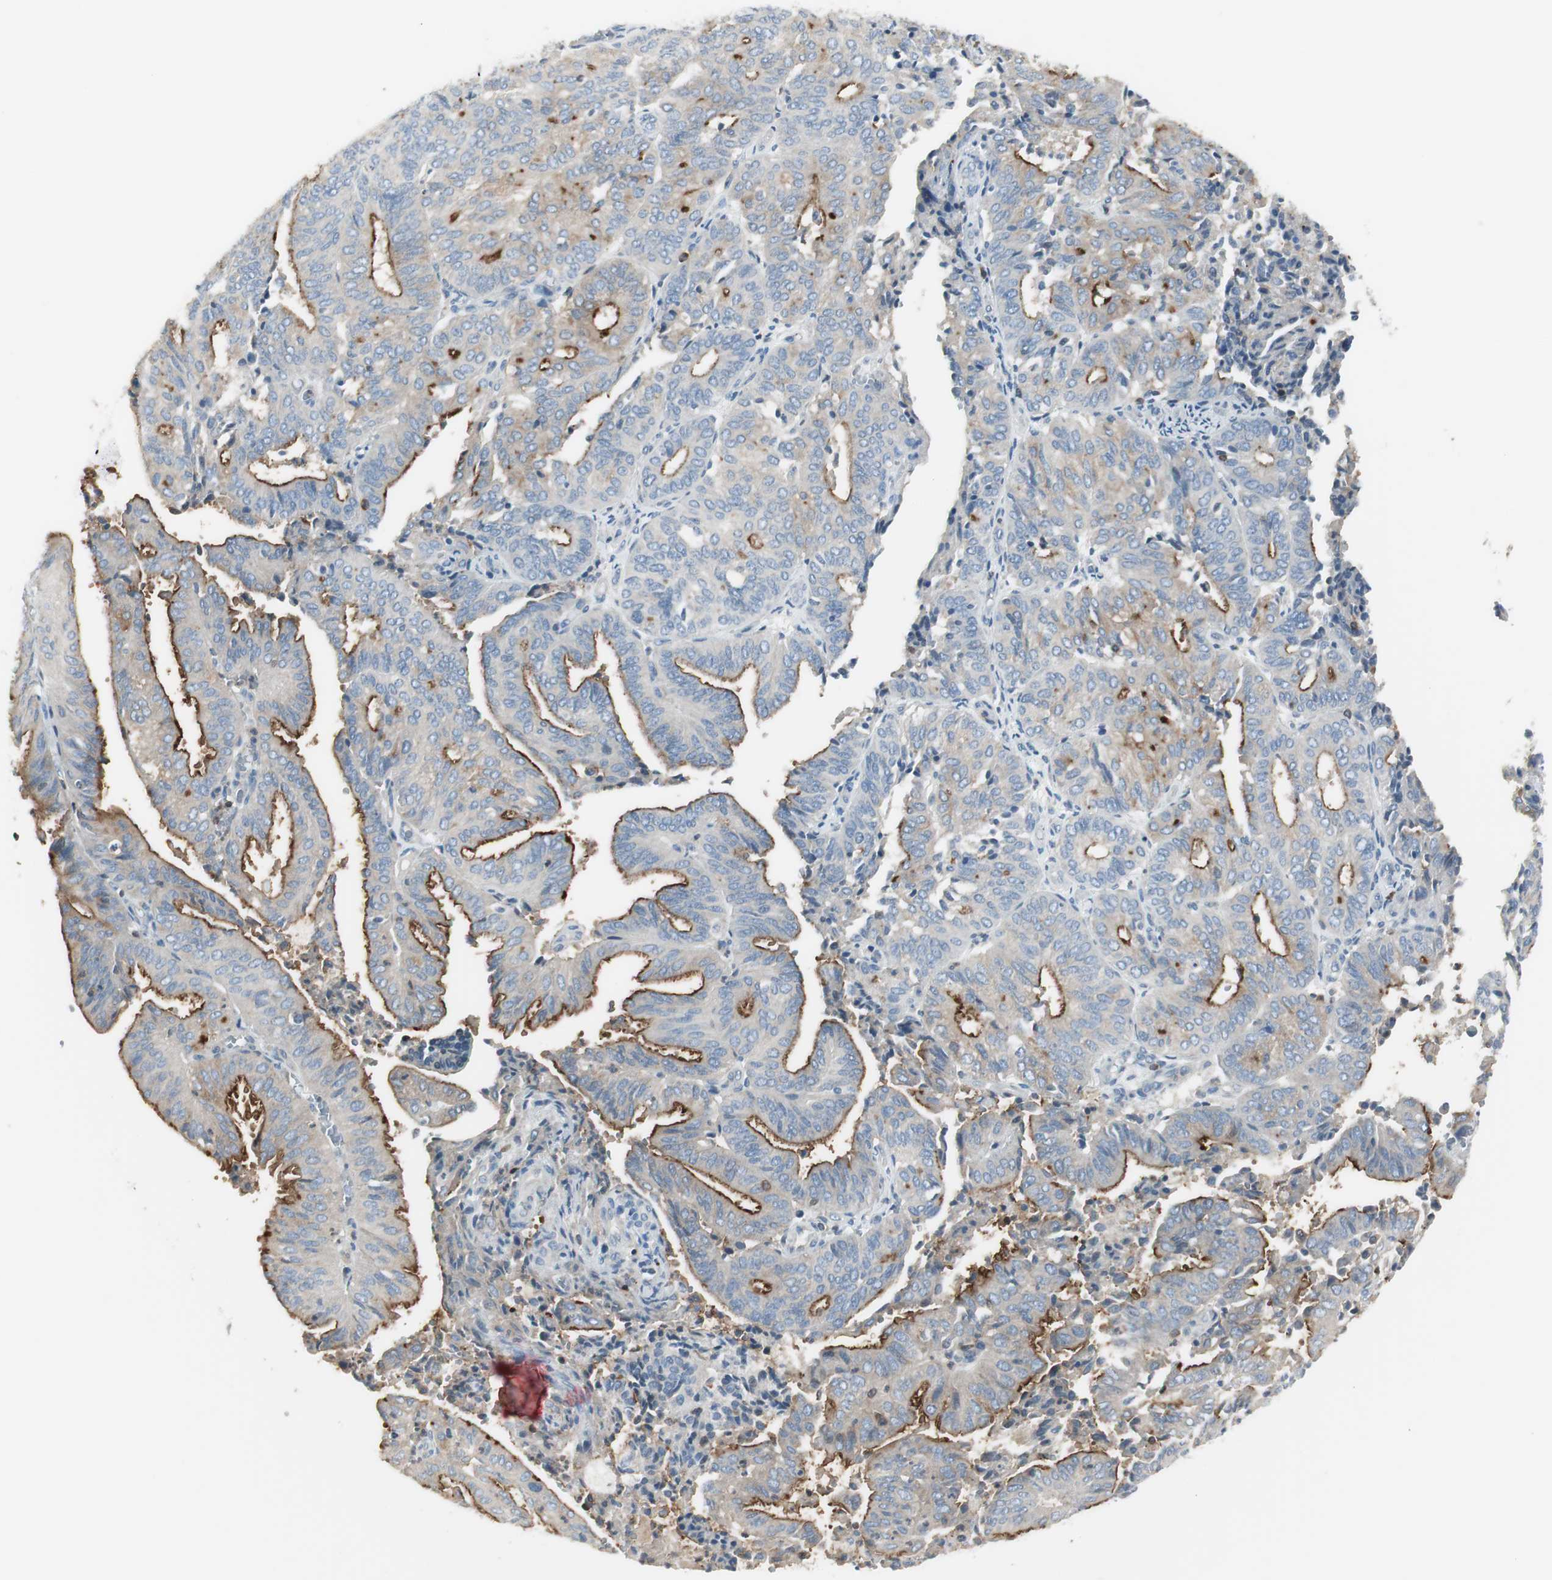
{"staining": {"intensity": "strong", "quantity": "25%-75%", "location": "cytoplasmic/membranous"}, "tissue": "endometrial cancer", "cell_type": "Tumor cells", "image_type": "cancer", "snomed": [{"axis": "morphology", "description": "Adenocarcinoma, NOS"}, {"axis": "topography", "description": "Uterus"}], "caption": "The immunohistochemical stain highlights strong cytoplasmic/membranous staining in tumor cells of endometrial cancer (adenocarcinoma) tissue.", "gene": "SLC9A3R1", "patient": {"sex": "female", "age": 60}}